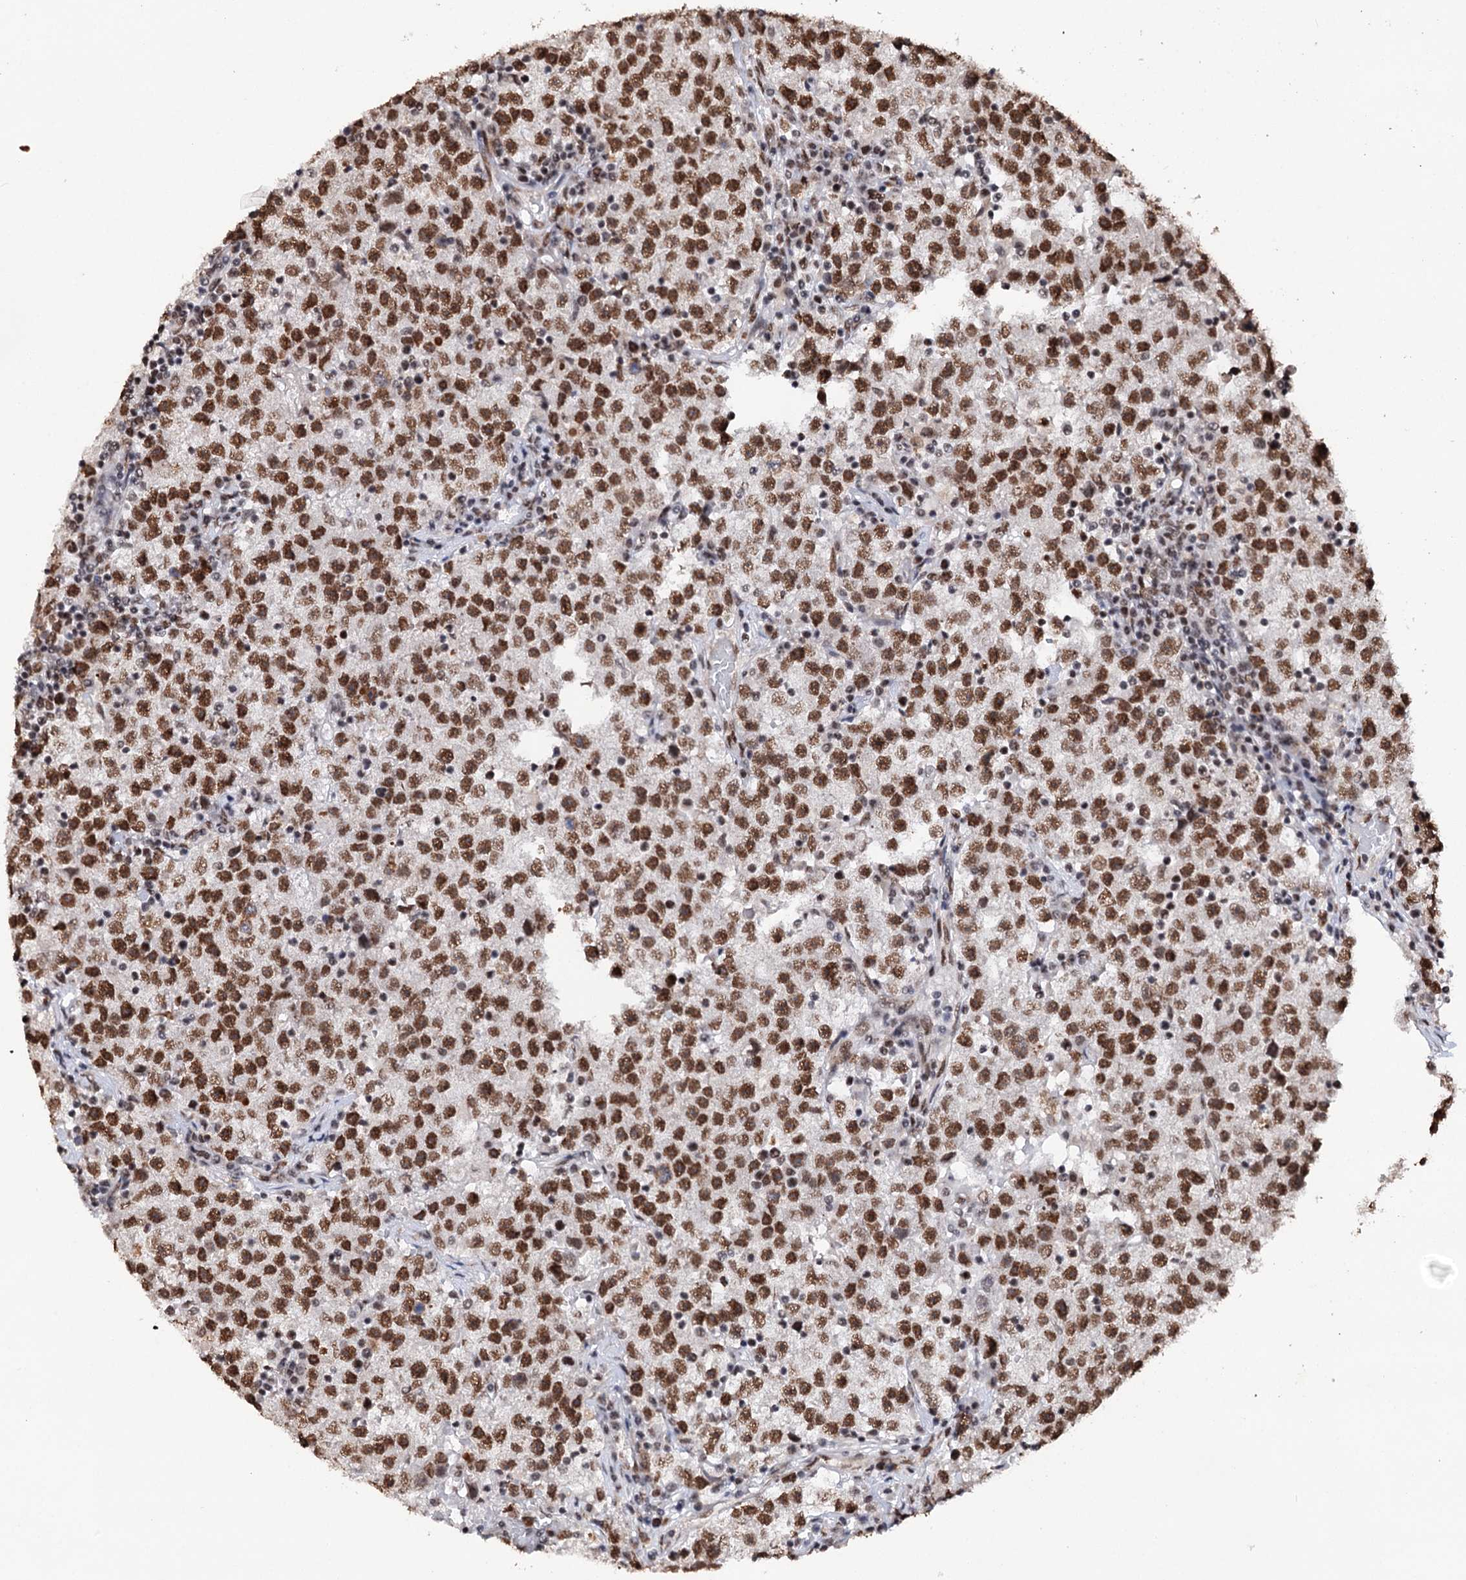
{"staining": {"intensity": "moderate", "quantity": ">75%", "location": "nuclear"}, "tissue": "testis cancer", "cell_type": "Tumor cells", "image_type": "cancer", "snomed": [{"axis": "morphology", "description": "Seminoma, NOS"}, {"axis": "topography", "description": "Testis"}], "caption": "This histopathology image displays testis seminoma stained with IHC to label a protein in brown. The nuclear of tumor cells show moderate positivity for the protein. Nuclei are counter-stained blue.", "gene": "MATR3", "patient": {"sex": "male", "age": 22}}